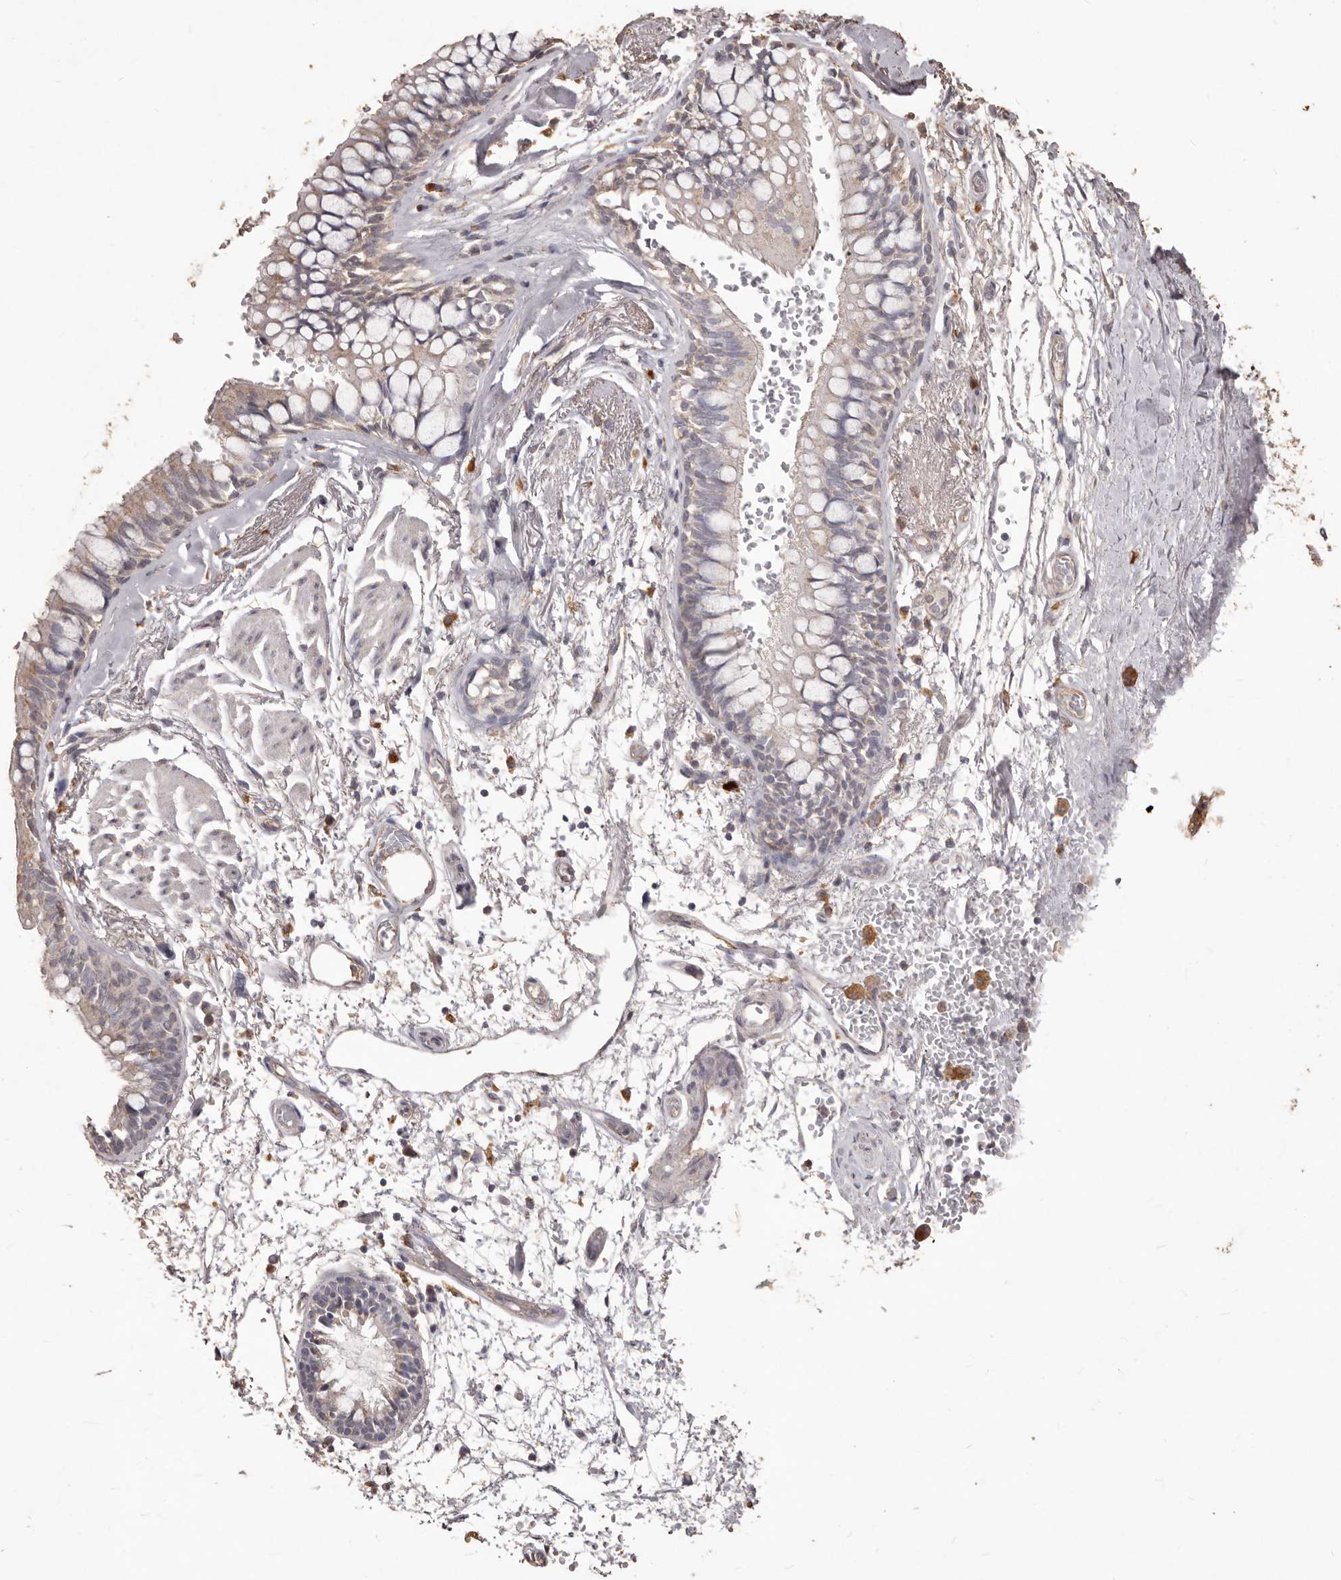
{"staining": {"intensity": "weak", "quantity": "25%-75%", "location": "cytoplasmic/membranous"}, "tissue": "bronchus", "cell_type": "Respiratory epithelial cells", "image_type": "normal", "snomed": [{"axis": "morphology", "description": "Normal tissue, NOS"}, {"axis": "topography", "description": "Cartilage tissue"}, {"axis": "topography", "description": "Bronchus"}], "caption": "This image exhibits IHC staining of unremarkable human bronchus, with low weak cytoplasmic/membranous positivity in approximately 25%-75% of respiratory epithelial cells.", "gene": "PRSS27", "patient": {"sex": "female", "age": 73}}